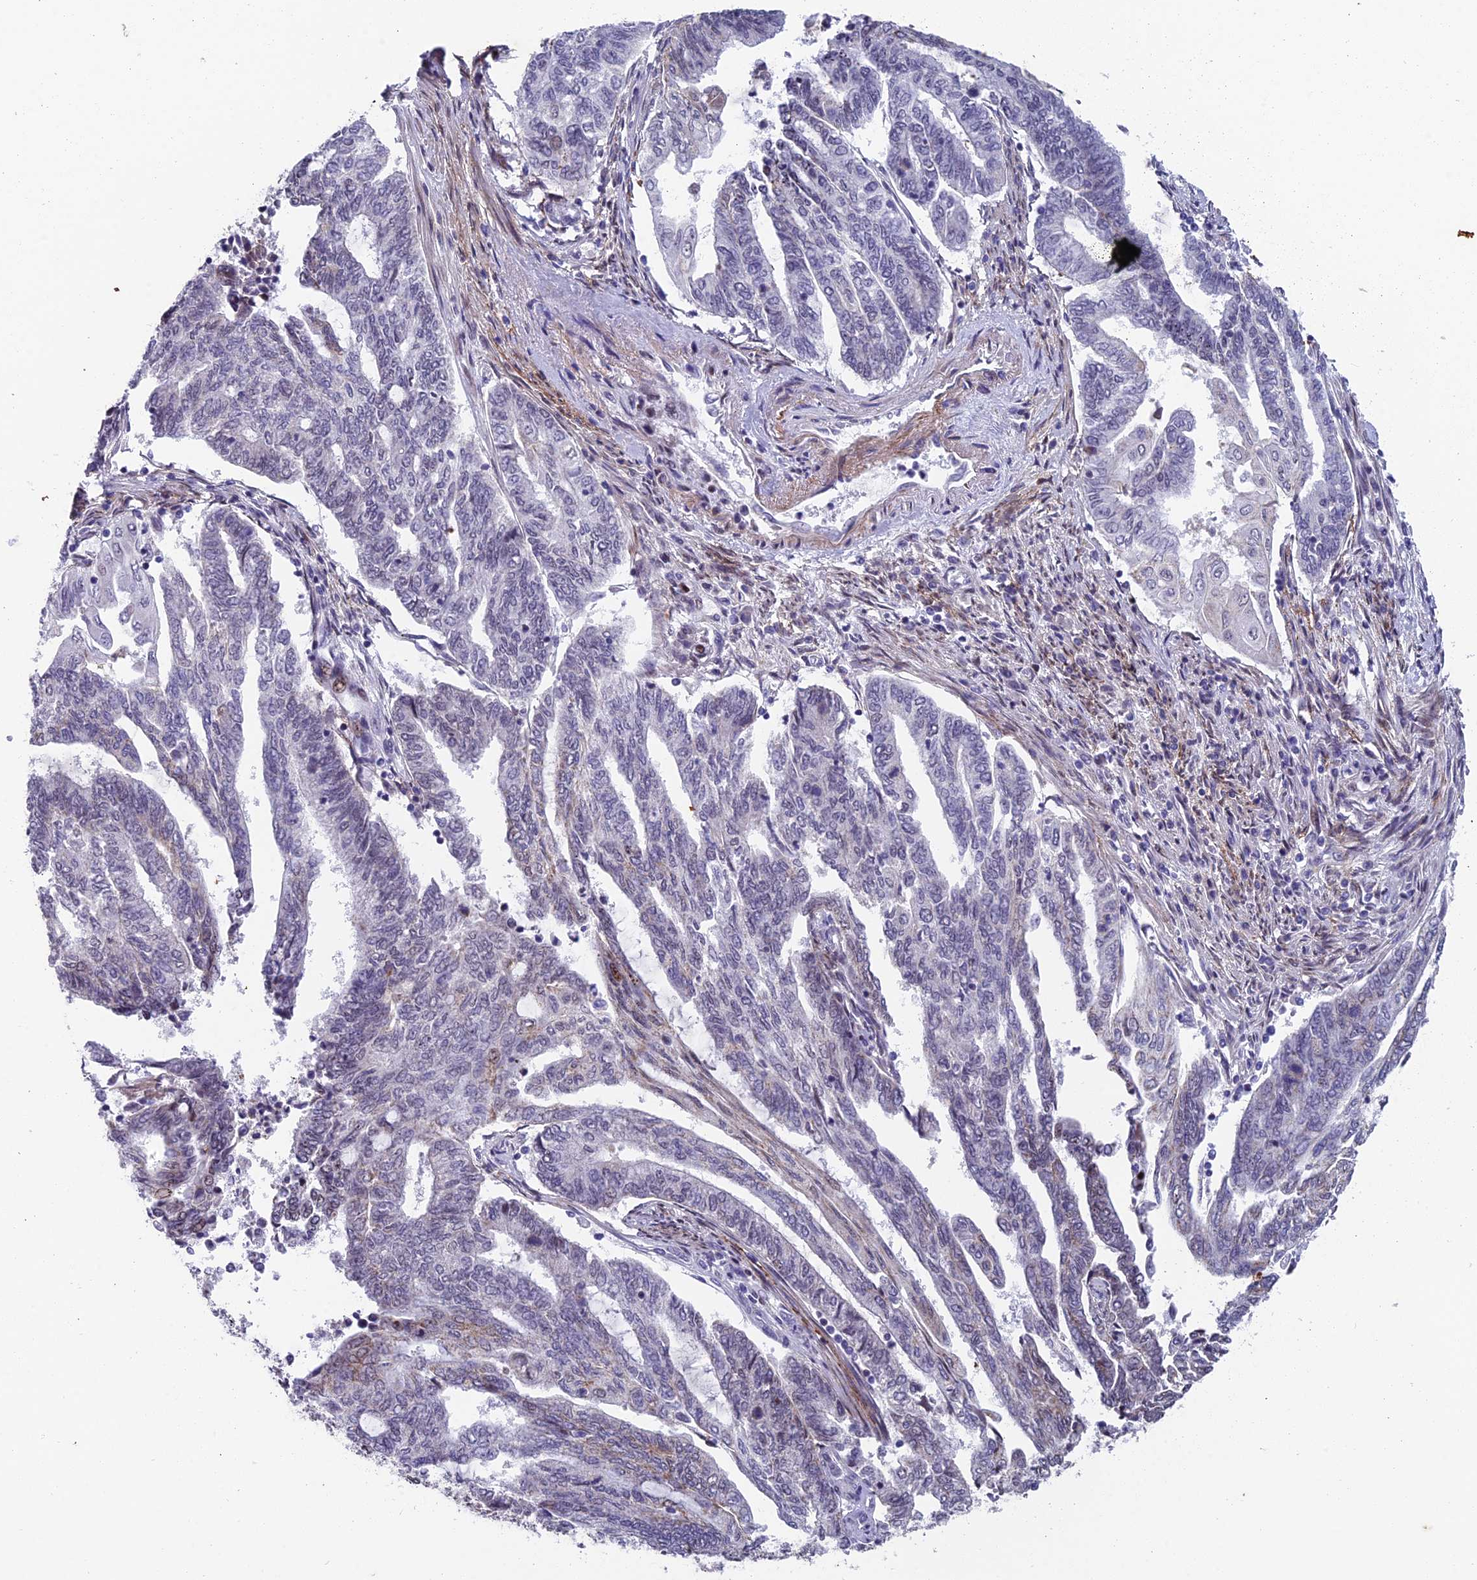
{"staining": {"intensity": "weak", "quantity": "<25%", "location": "cytoplasmic/membranous"}, "tissue": "endometrial cancer", "cell_type": "Tumor cells", "image_type": "cancer", "snomed": [{"axis": "morphology", "description": "Adenocarcinoma, NOS"}, {"axis": "topography", "description": "Uterus"}, {"axis": "topography", "description": "Endometrium"}], "caption": "Immunohistochemical staining of adenocarcinoma (endometrial) shows no significant staining in tumor cells.", "gene": "XKR9", "patient": {"sex": "female", "age": 70}}